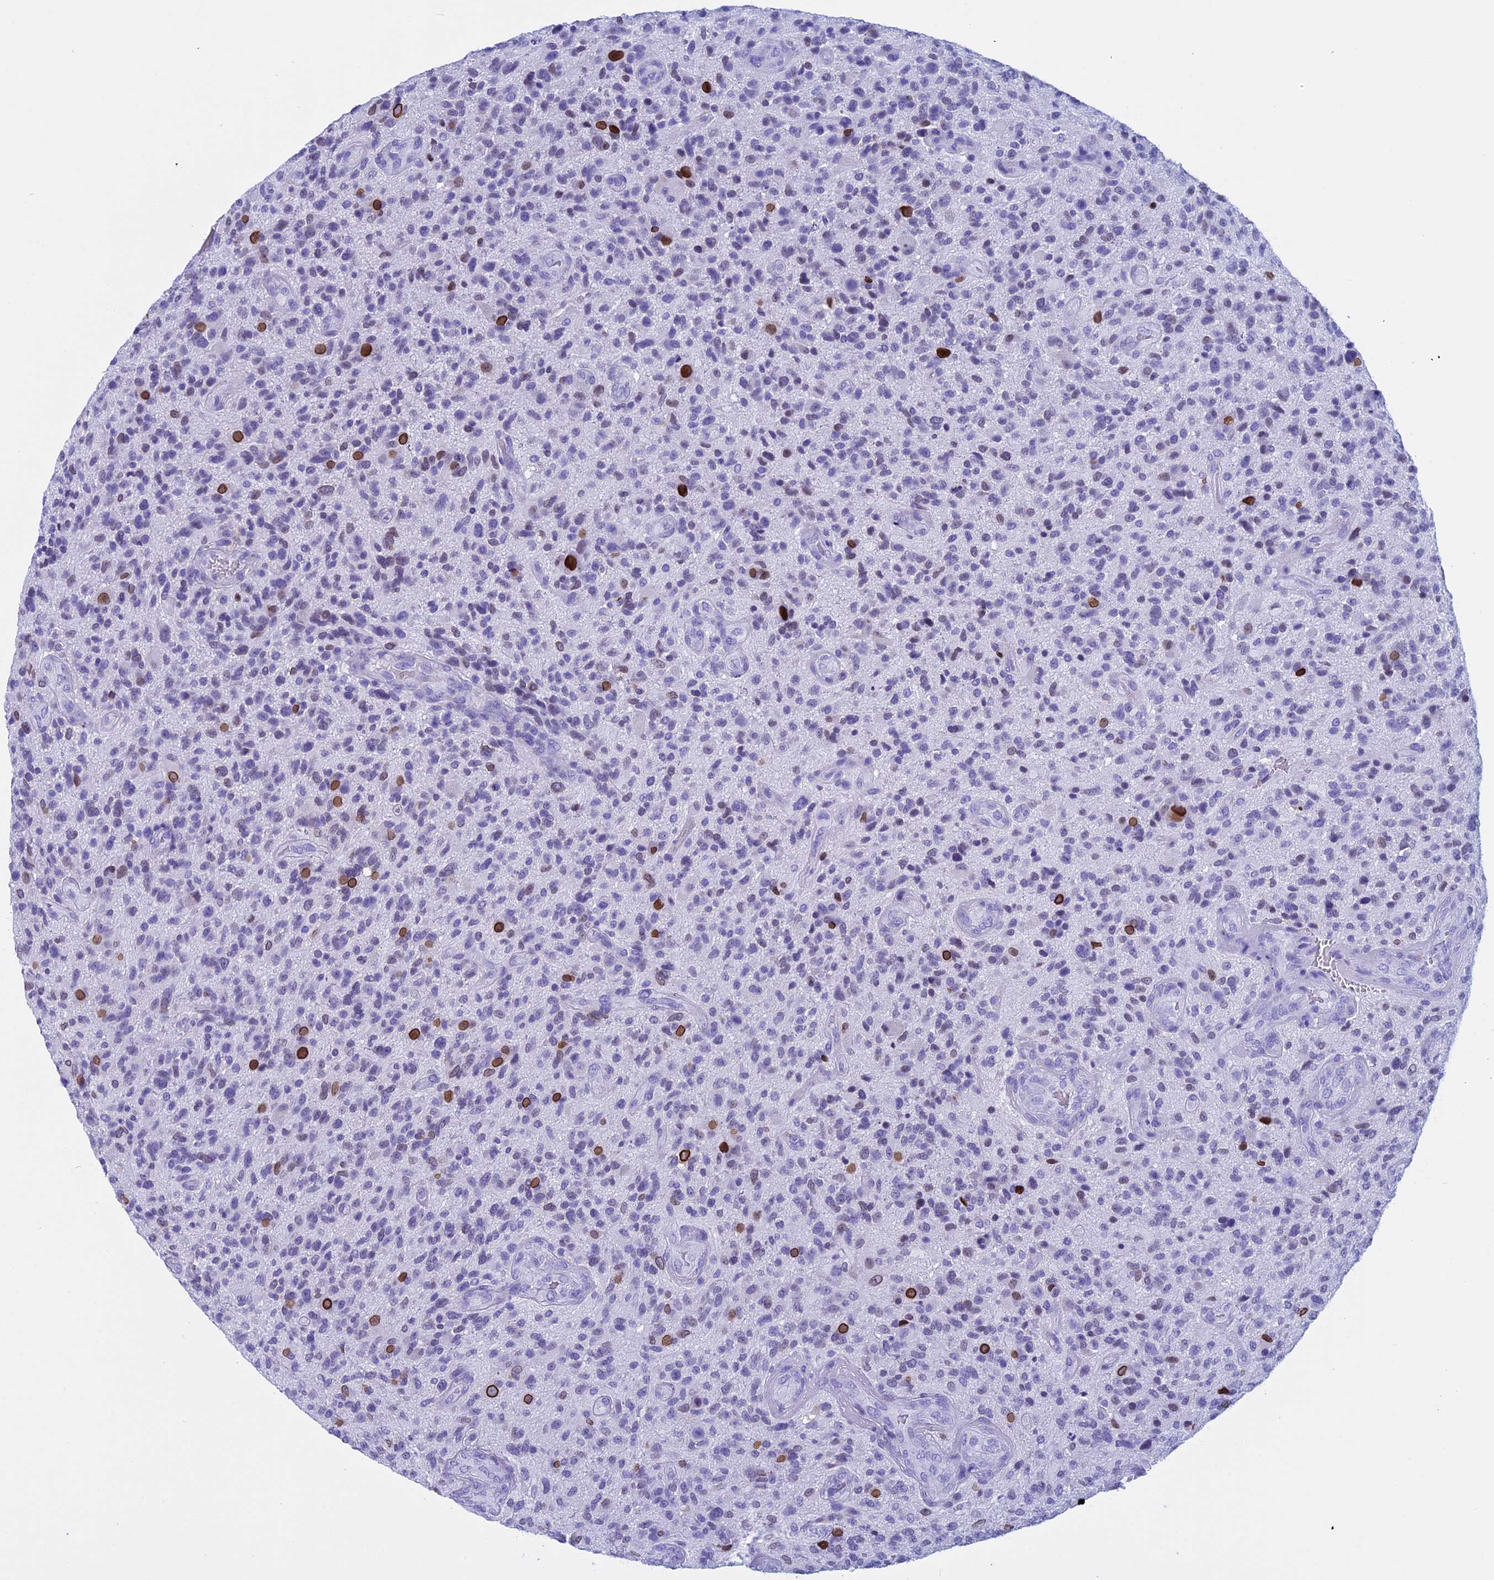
{"staining": {"intensity": "strong", "quantity": "<25%", "location": "cytoplasmic/membranous,nuclear"}, "tissue": "glioma", "cell_type": "Tumor cells", "image_type": "cancer", "snomed": [{"axis": "morphology", "description": "Glioma, malignant, High grade"}, {"axis": "topography", "description": "Brain"}], "caption": "Brown immunohistochemical staining in human high-grade glioma (malignant) reveals strong cytoplasmic/membranous and nuclear expression in approximately <25% of tumor cells.", "gene": "FAM169A", "patient": {"sex": "male", "age": 47}}